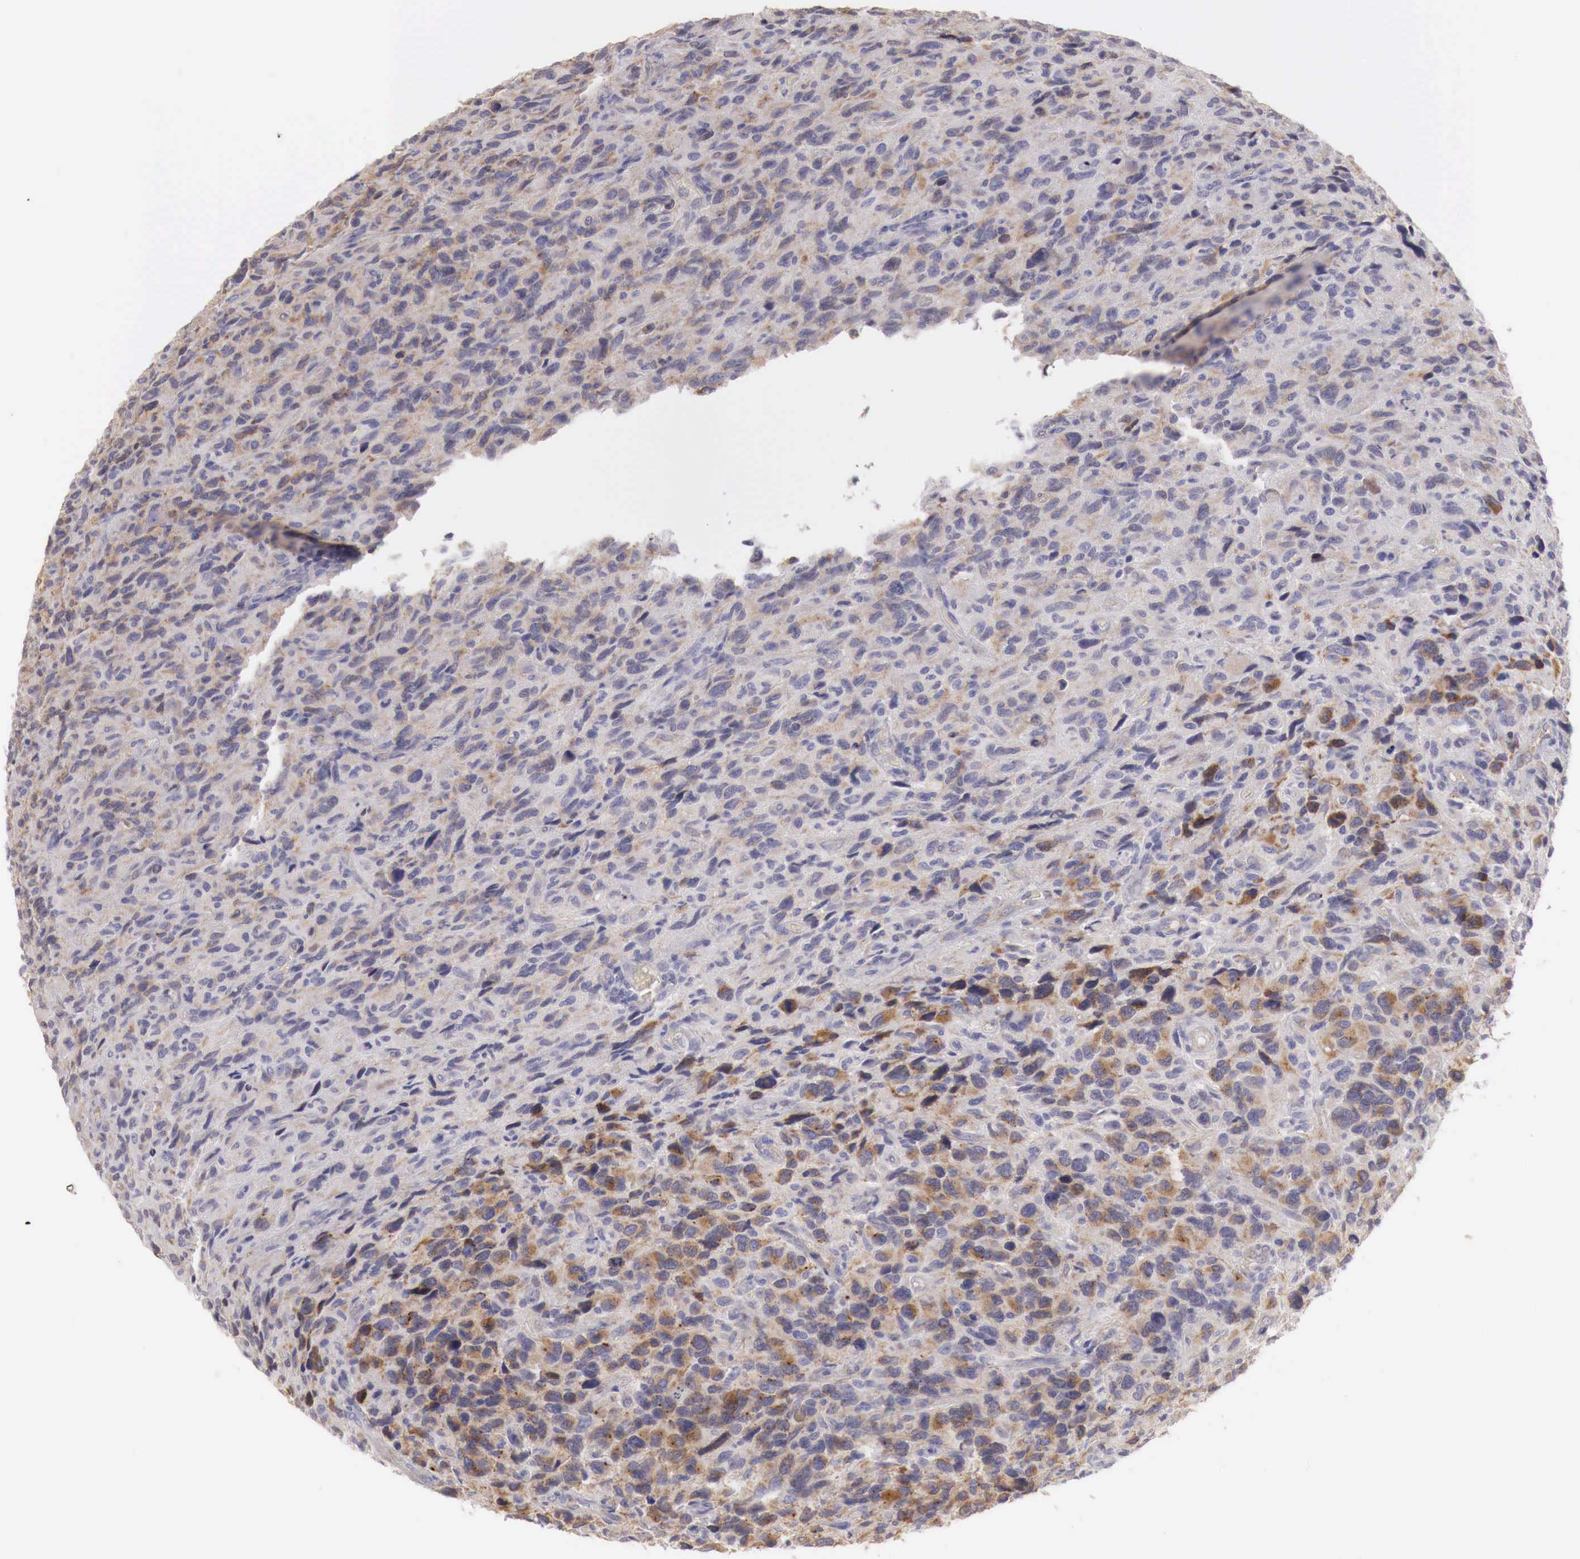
{"staining": {"intensity": "moderate", "quantity": "25%-75%", "location": "cytoplasmic/membranous"}, "tissue": "glioma", "cell_type": "Tumor cells", "image_type": "cancer", "snomed": [{"axis": "morphology", "description": "Glioma, malignant, High grade"}, {"axis": "topography", "description": "Brain"}], "caption": "This is an image of immunohistochemistry staining of glioma, which shows moderate expression in the cytoplasmic/membranous of tumor cells.", "gene": "NSDHL", "patient": {"sex": "female", "age": 60}}